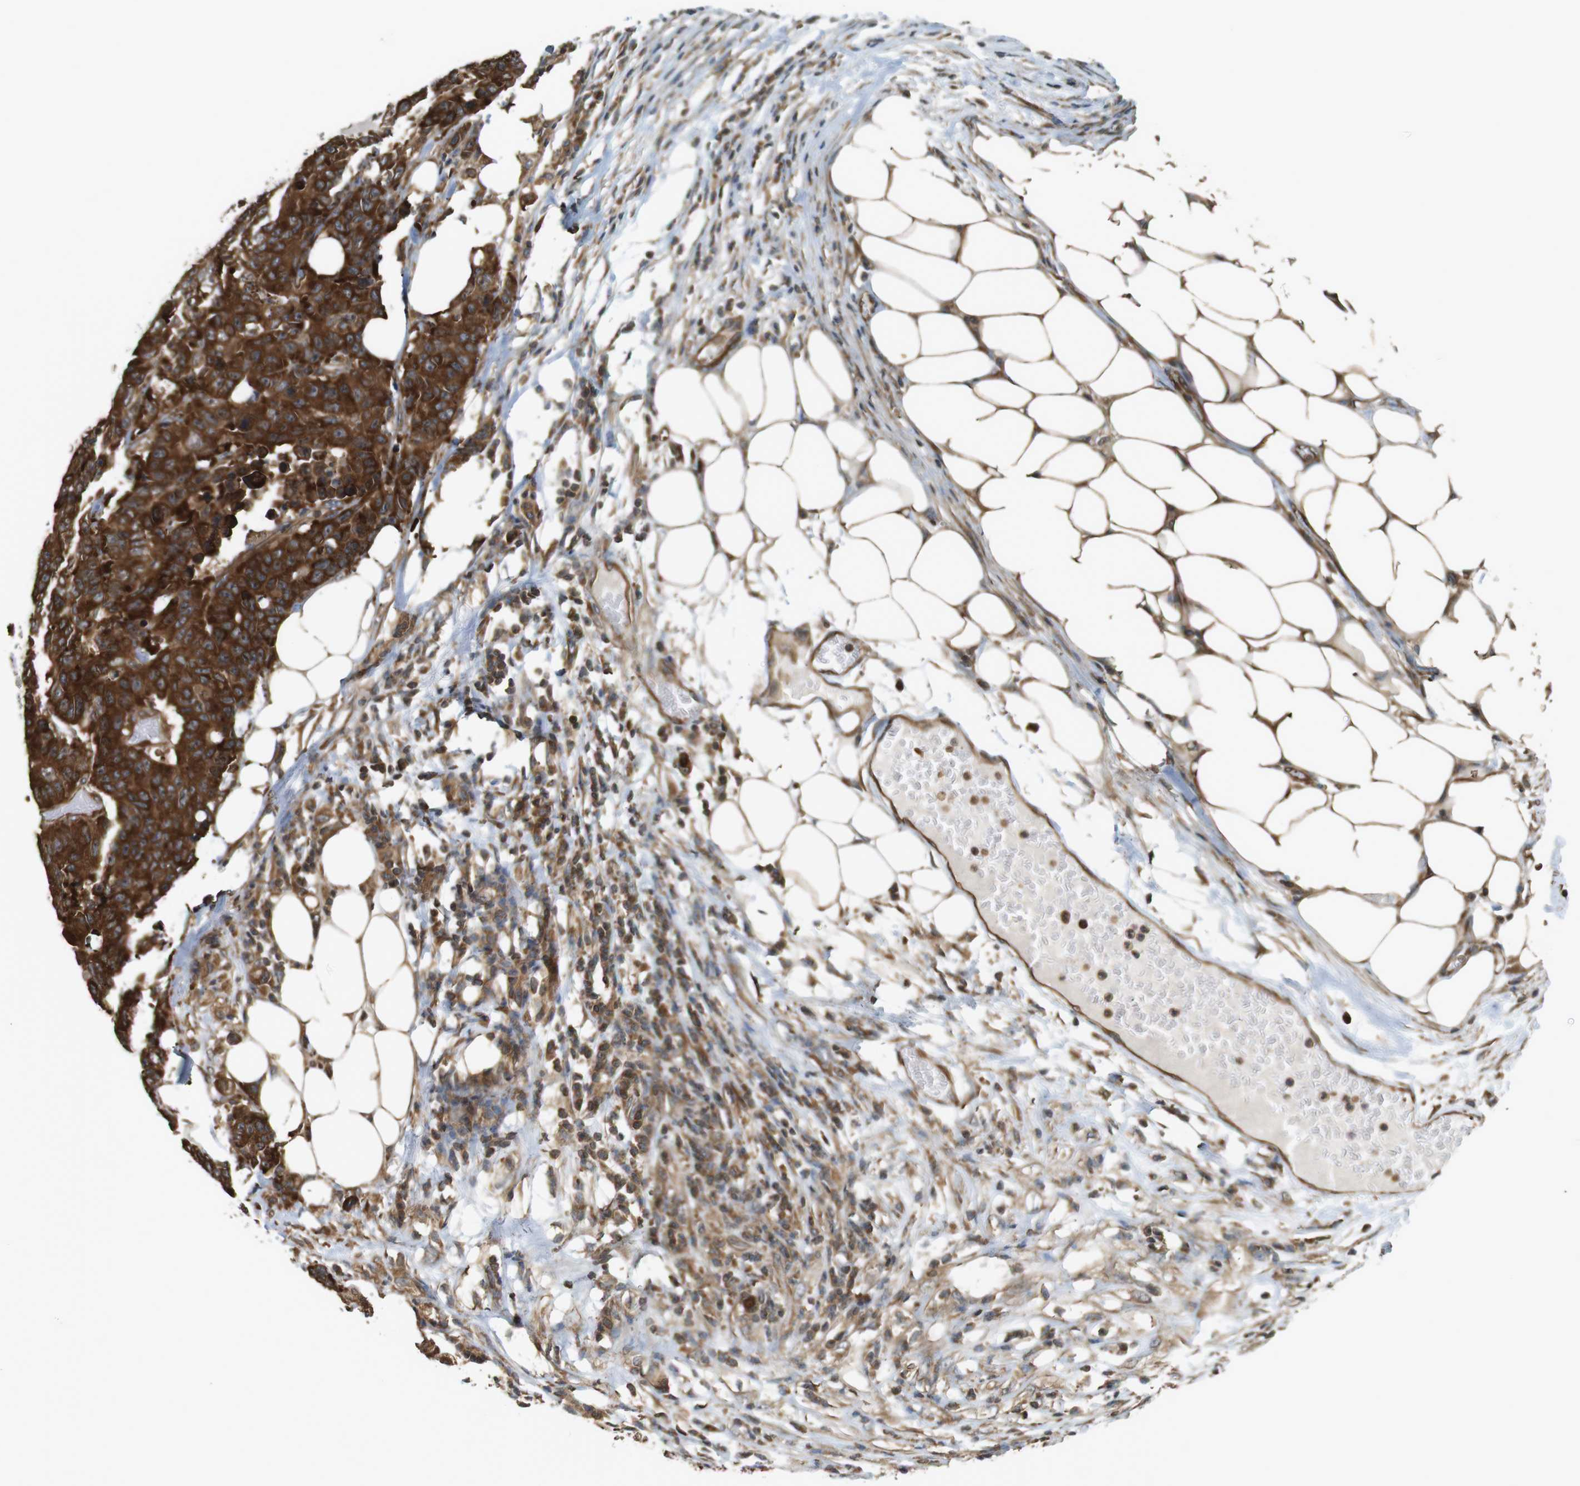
{"staining": {"intensity": "strong", "quantity": "25%-75%", "location": "cytoplasmic/membranous"}, "tissue": "colorectal cancer", "cell_type": "Tumor cells", "image_type": "cancer", "snomed": [{"axis": "morphology", "description": "Adenocarcinoma, NOS"}, {"axis": "topography", "description": "Colon"}], "caption": "DAB (3,3'-diaminobenzidine) immunohistochemical staining of adenocarcinoma (colorectal) shows strong cytoplasmic/membranous protein positivity in about 25%-75% of tumor cells.", "gene": "PA2G4", "patient": {"sex": "female", "age": 86}}